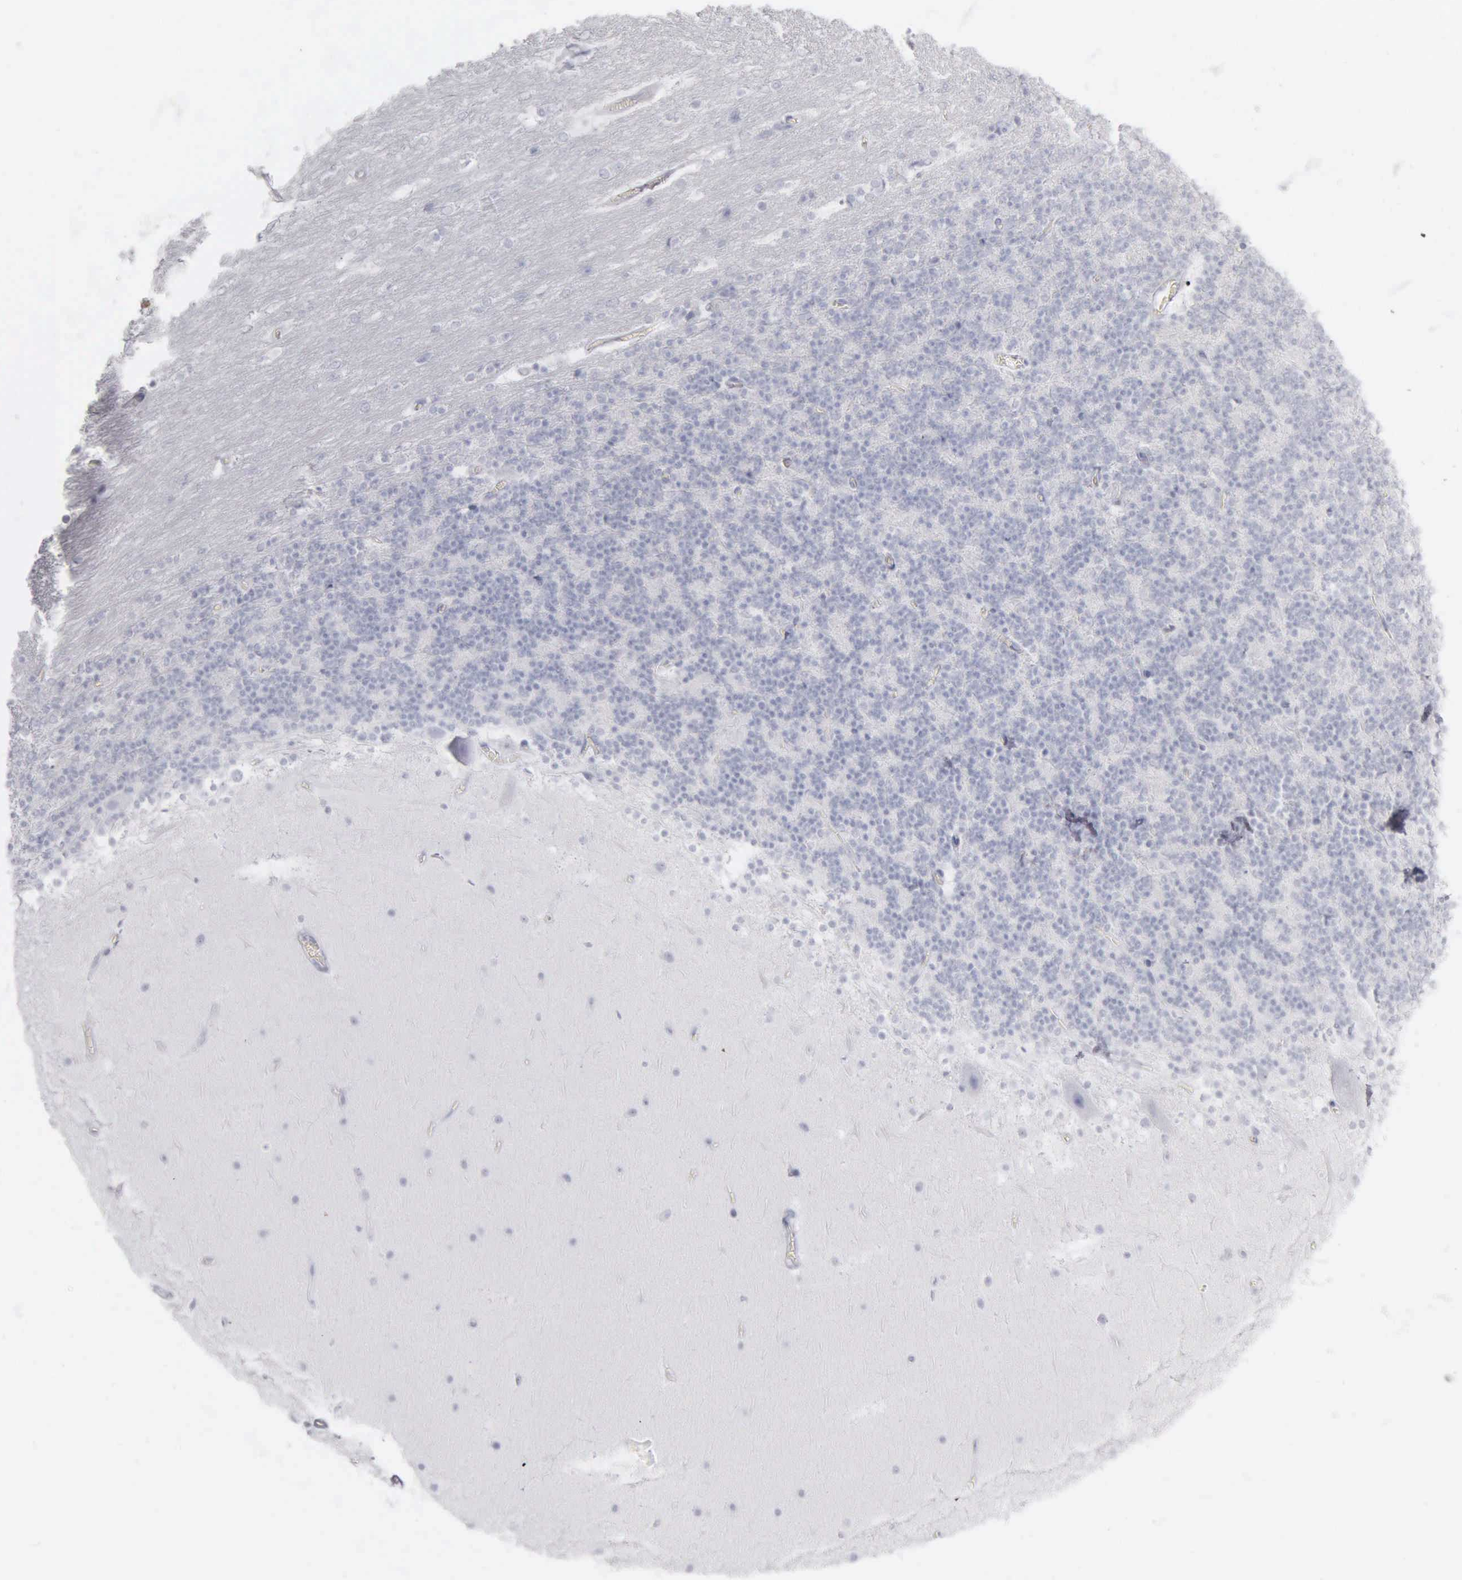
{"staining": {"intensity": "negative", "quantity": "none", "location": "none"}, "tissue": "cerebellum", "cell_type": "Cells in granular layer", "image_type": "normal", "snomed": [{"axis": "morphology", "description": "Normal tissue, NOS"}, {"axis": "topography", "description": "Cerebellum"}], "caption": "Cerebellum stained for a protein using immunohistochemistry demonstrates no positivity cells in granular layer.", "gene": "KRT20", "patient": {"sex": "female", "age": 19}}